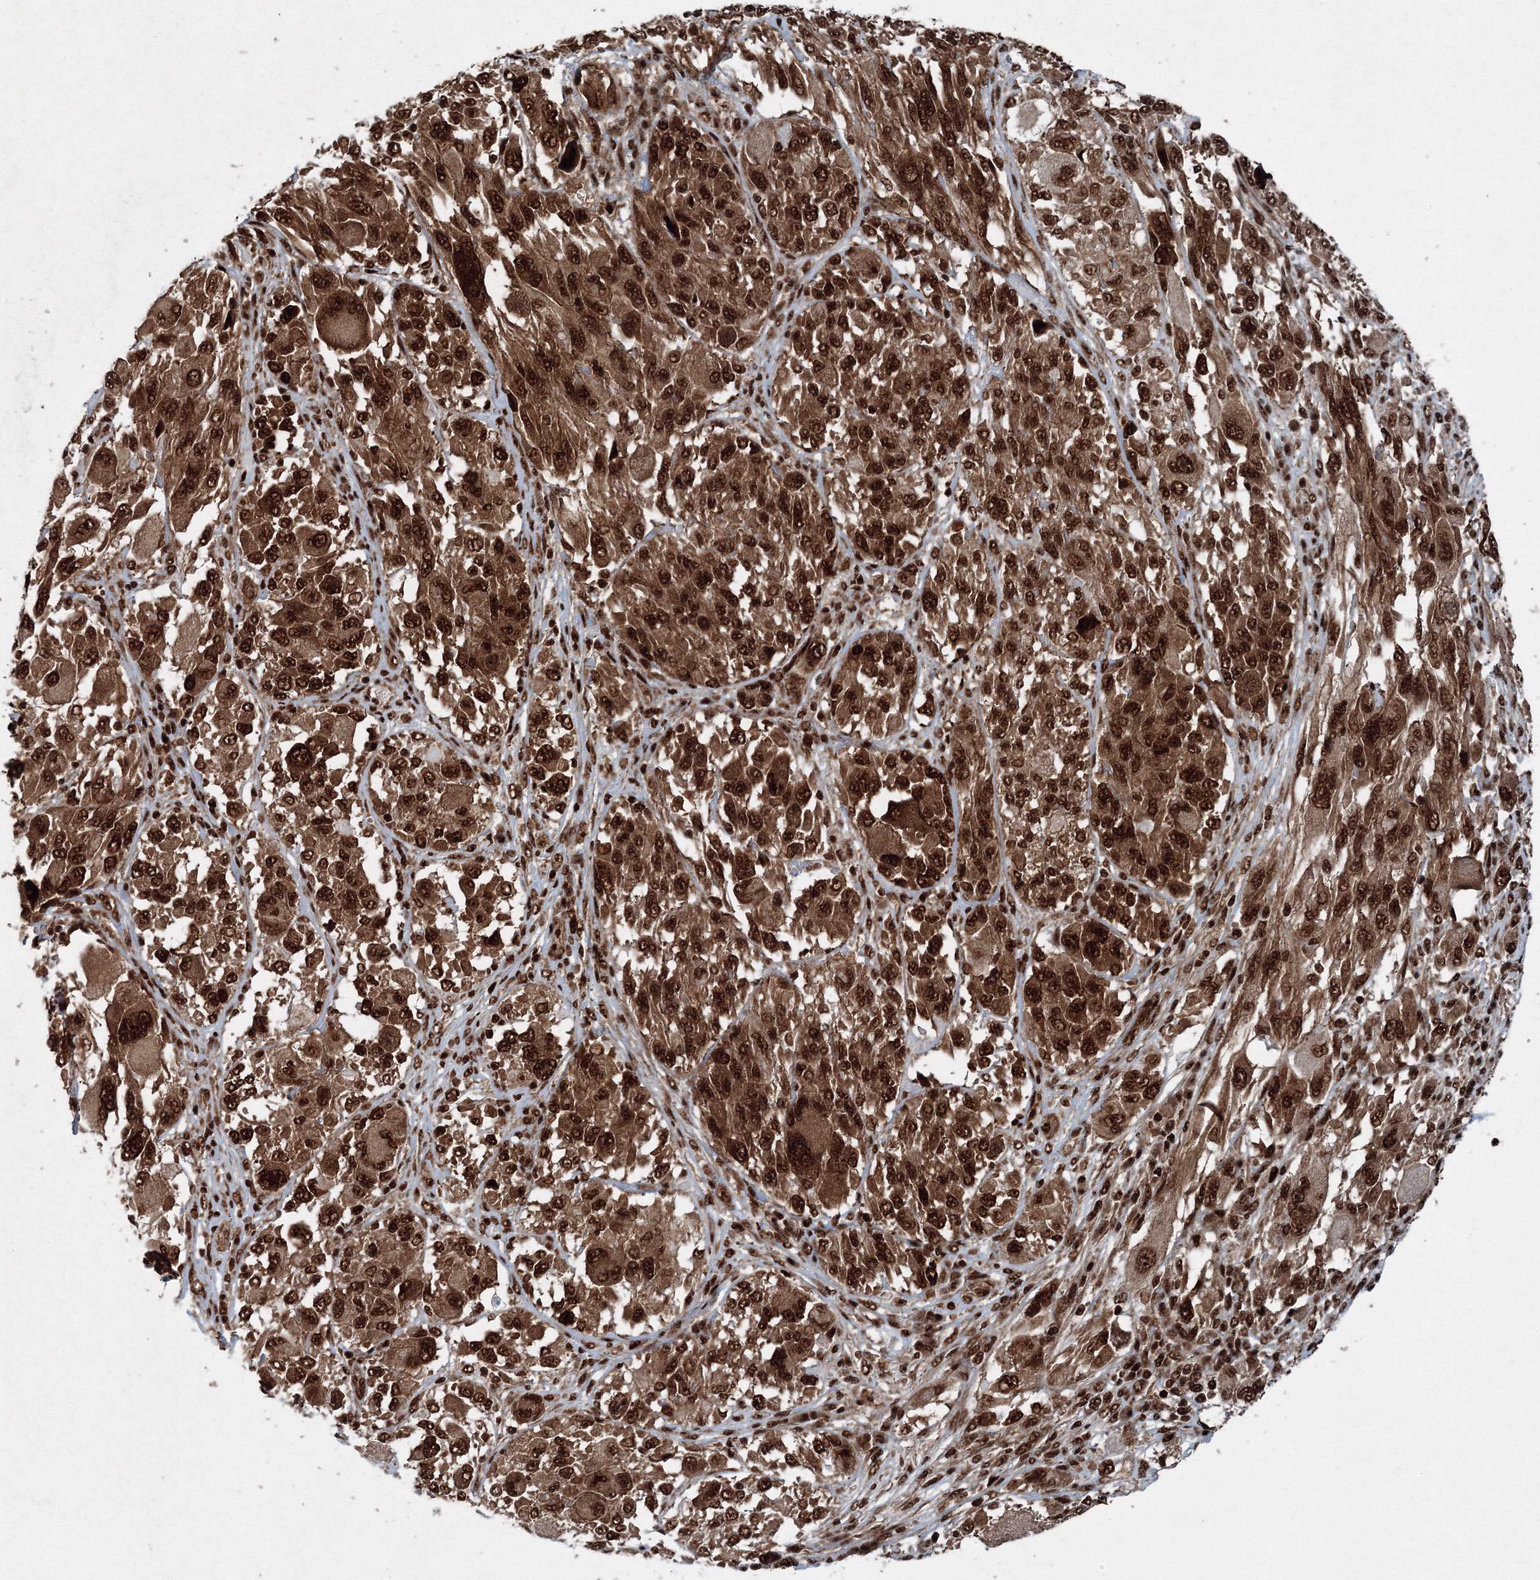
{"staining": {"intensity": "strong", "quantity": ">75%", "location": "cytoplasmic/membranous,nuclear"}, "tissue": "melanoma", "cell_type": "Tumor cells", "image_type": "cancer", "snomed": [{"axis": "morphology", "description": "Malignant melanoma, NOS"}, {"axis": "topography", "description": "Skin"}], "caption": "A photomicrograph of human malignant melanoma stained for a protein exhibits strong cytoplasmic/membranous and nuclear brown staining in tumor cells. (Brightfield microscopy of DAB IHC at high magnification).", "gene": "SNRPC", "patient": {"sex": "female", "age": 91}}